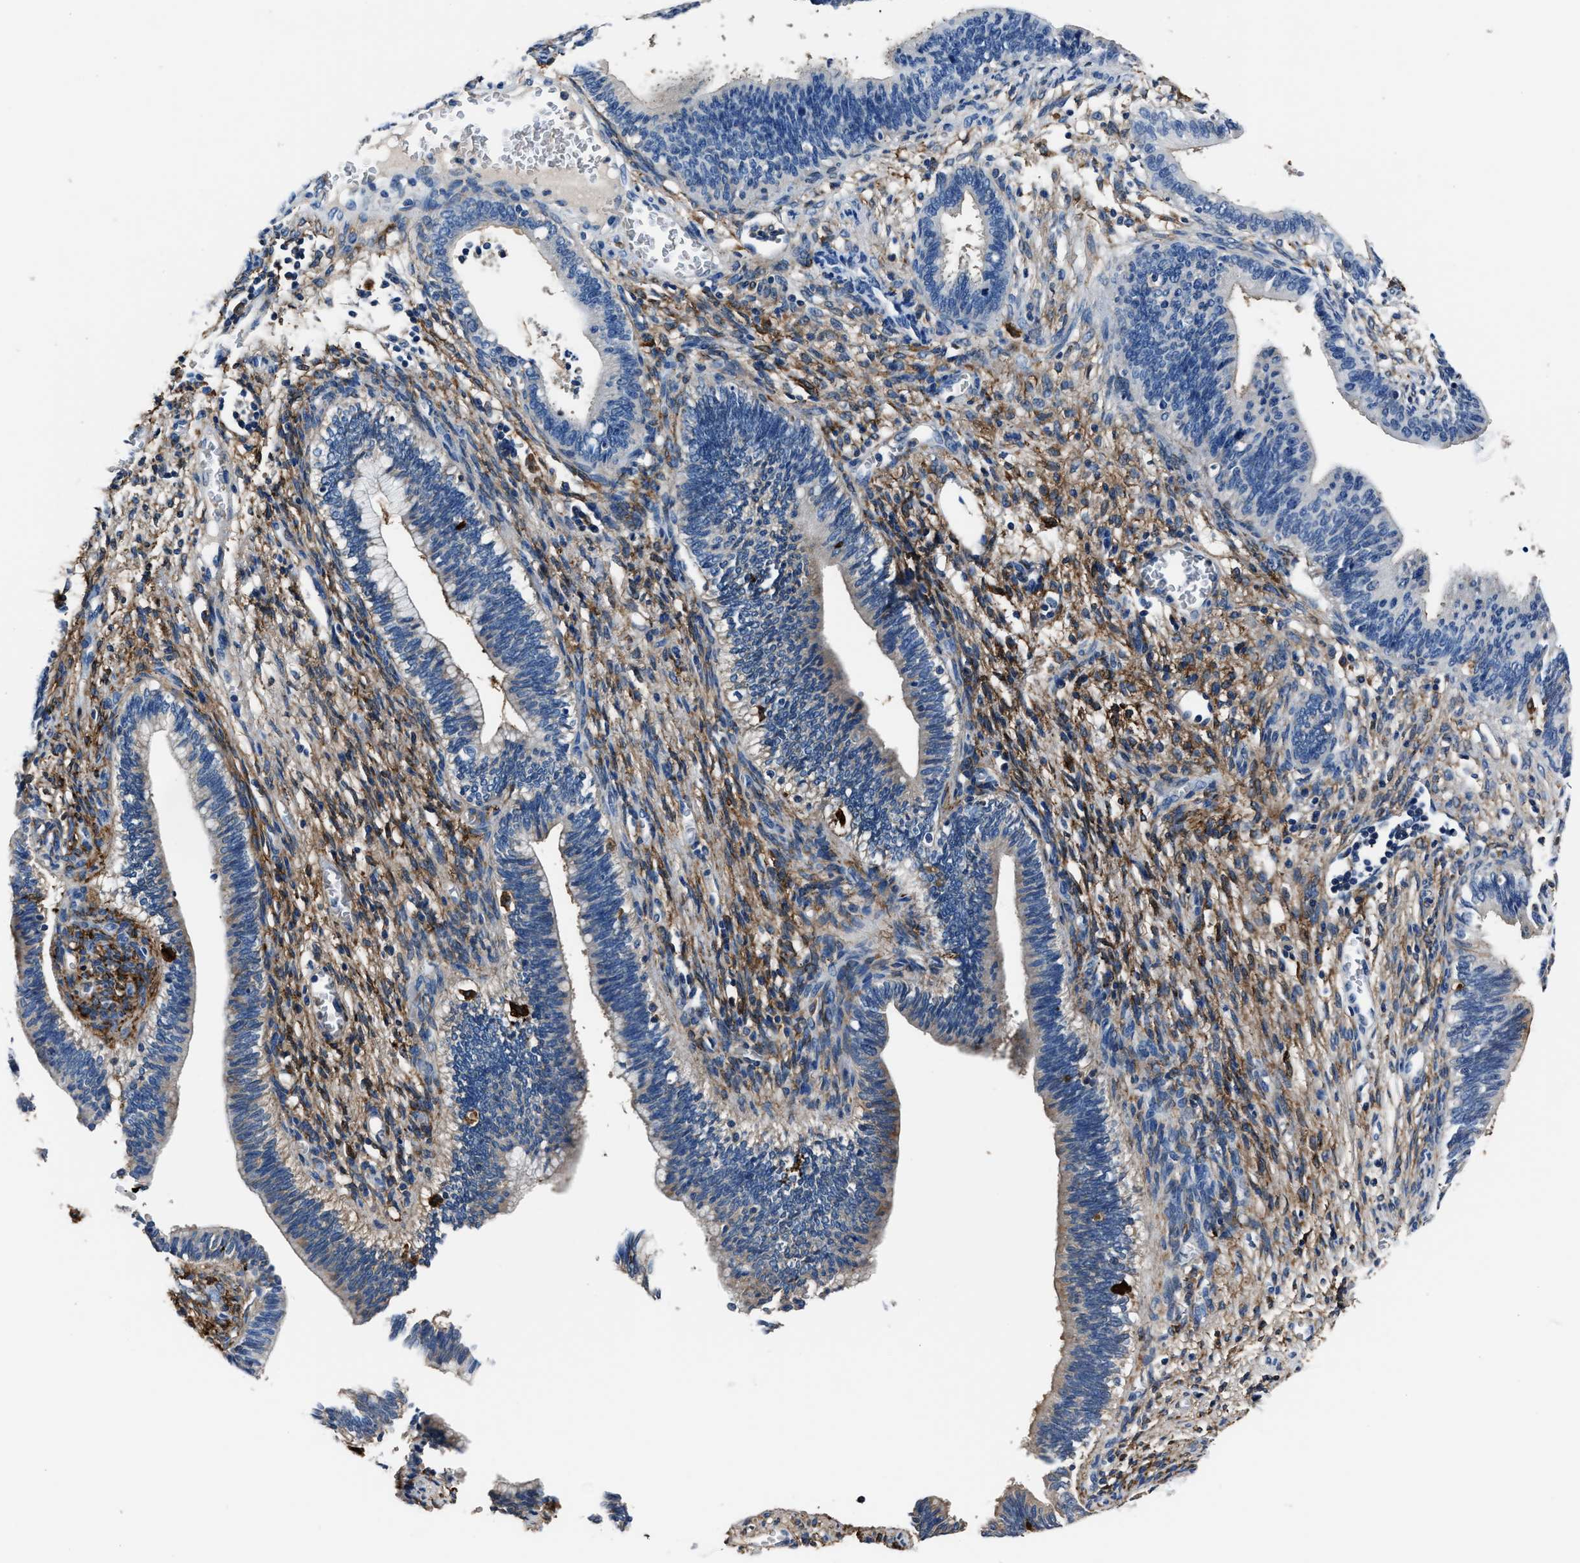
{"staining": {"intensity": "weak", "quantity": "<25%", "location": "cytoplasmic/membranous"}, "tissue": "cervical cancer", "cell_type": "Tumor cells", "image_type": "cancer", "snomed": [{"axis": "morphology", "description": "Adenocarcinoma, NOS"}, {"axis": "topography", "description": "Cervix"}], "caption": "IHC of human cervical cancer reveals no positivity in tumor cells.", "gene": "FTL", "patient": {"sex": "female", "age": 44}}